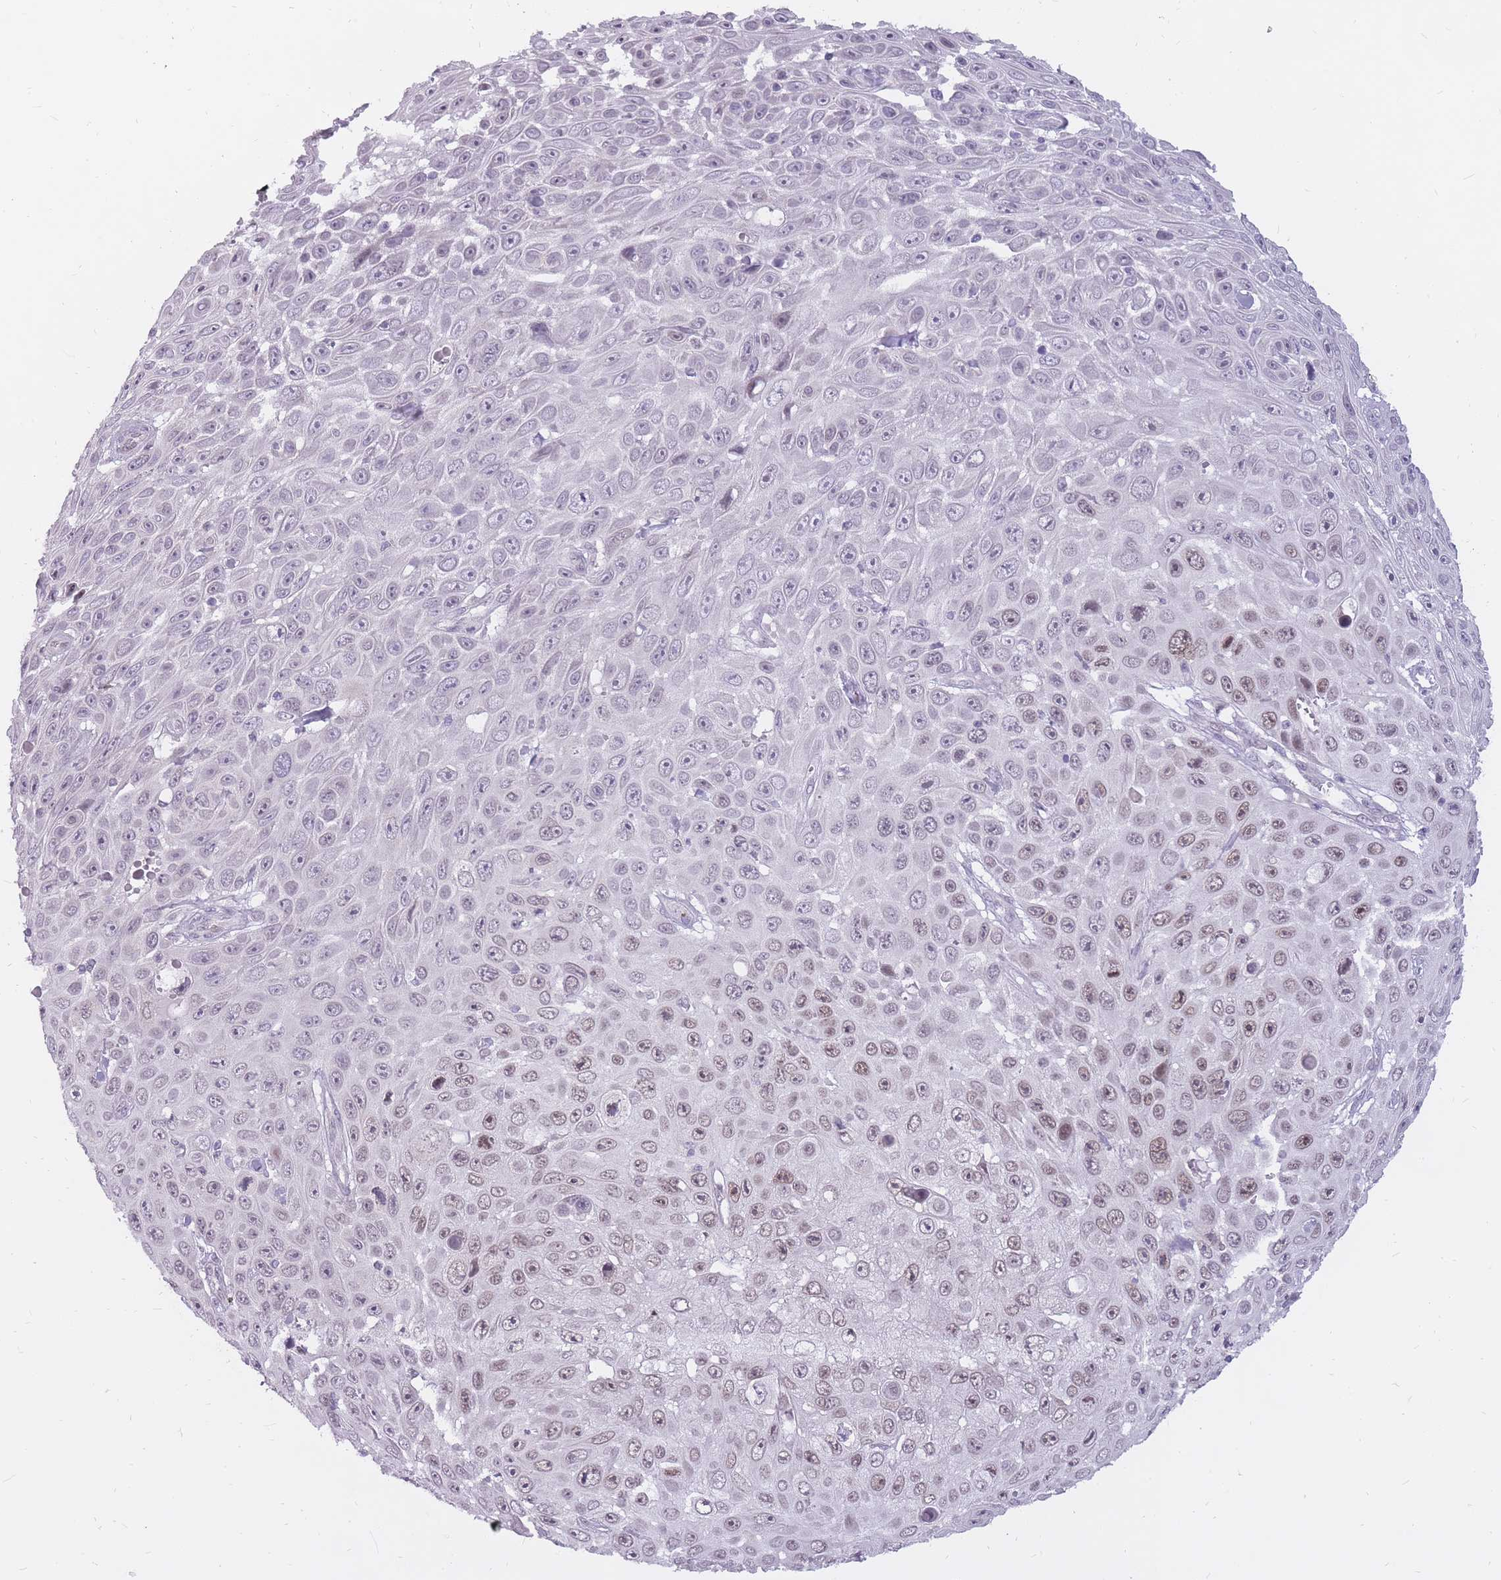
{"staining": {"intensity": "weak", "quantity": "25%-75%", "location": "nuclear"}, "tissue": "skin cancer", "cell_type": "Tumor cells", "image_type": "cancer", "snomed": [{"axis": "morphology", "description": "Squamous cell carcinoma, NOS"}, {"axis": "topography", "description": "Skin"}], "caption": "Skin cancer stained for a protein shows weak nuclear positivity in tumor cells. (DAB (3,3'-diaminobenzidine) IHC with brightfield microscopy, high magnification).", "gene": "POMZP3", "patient": {"sex": "male", "age": 82}}